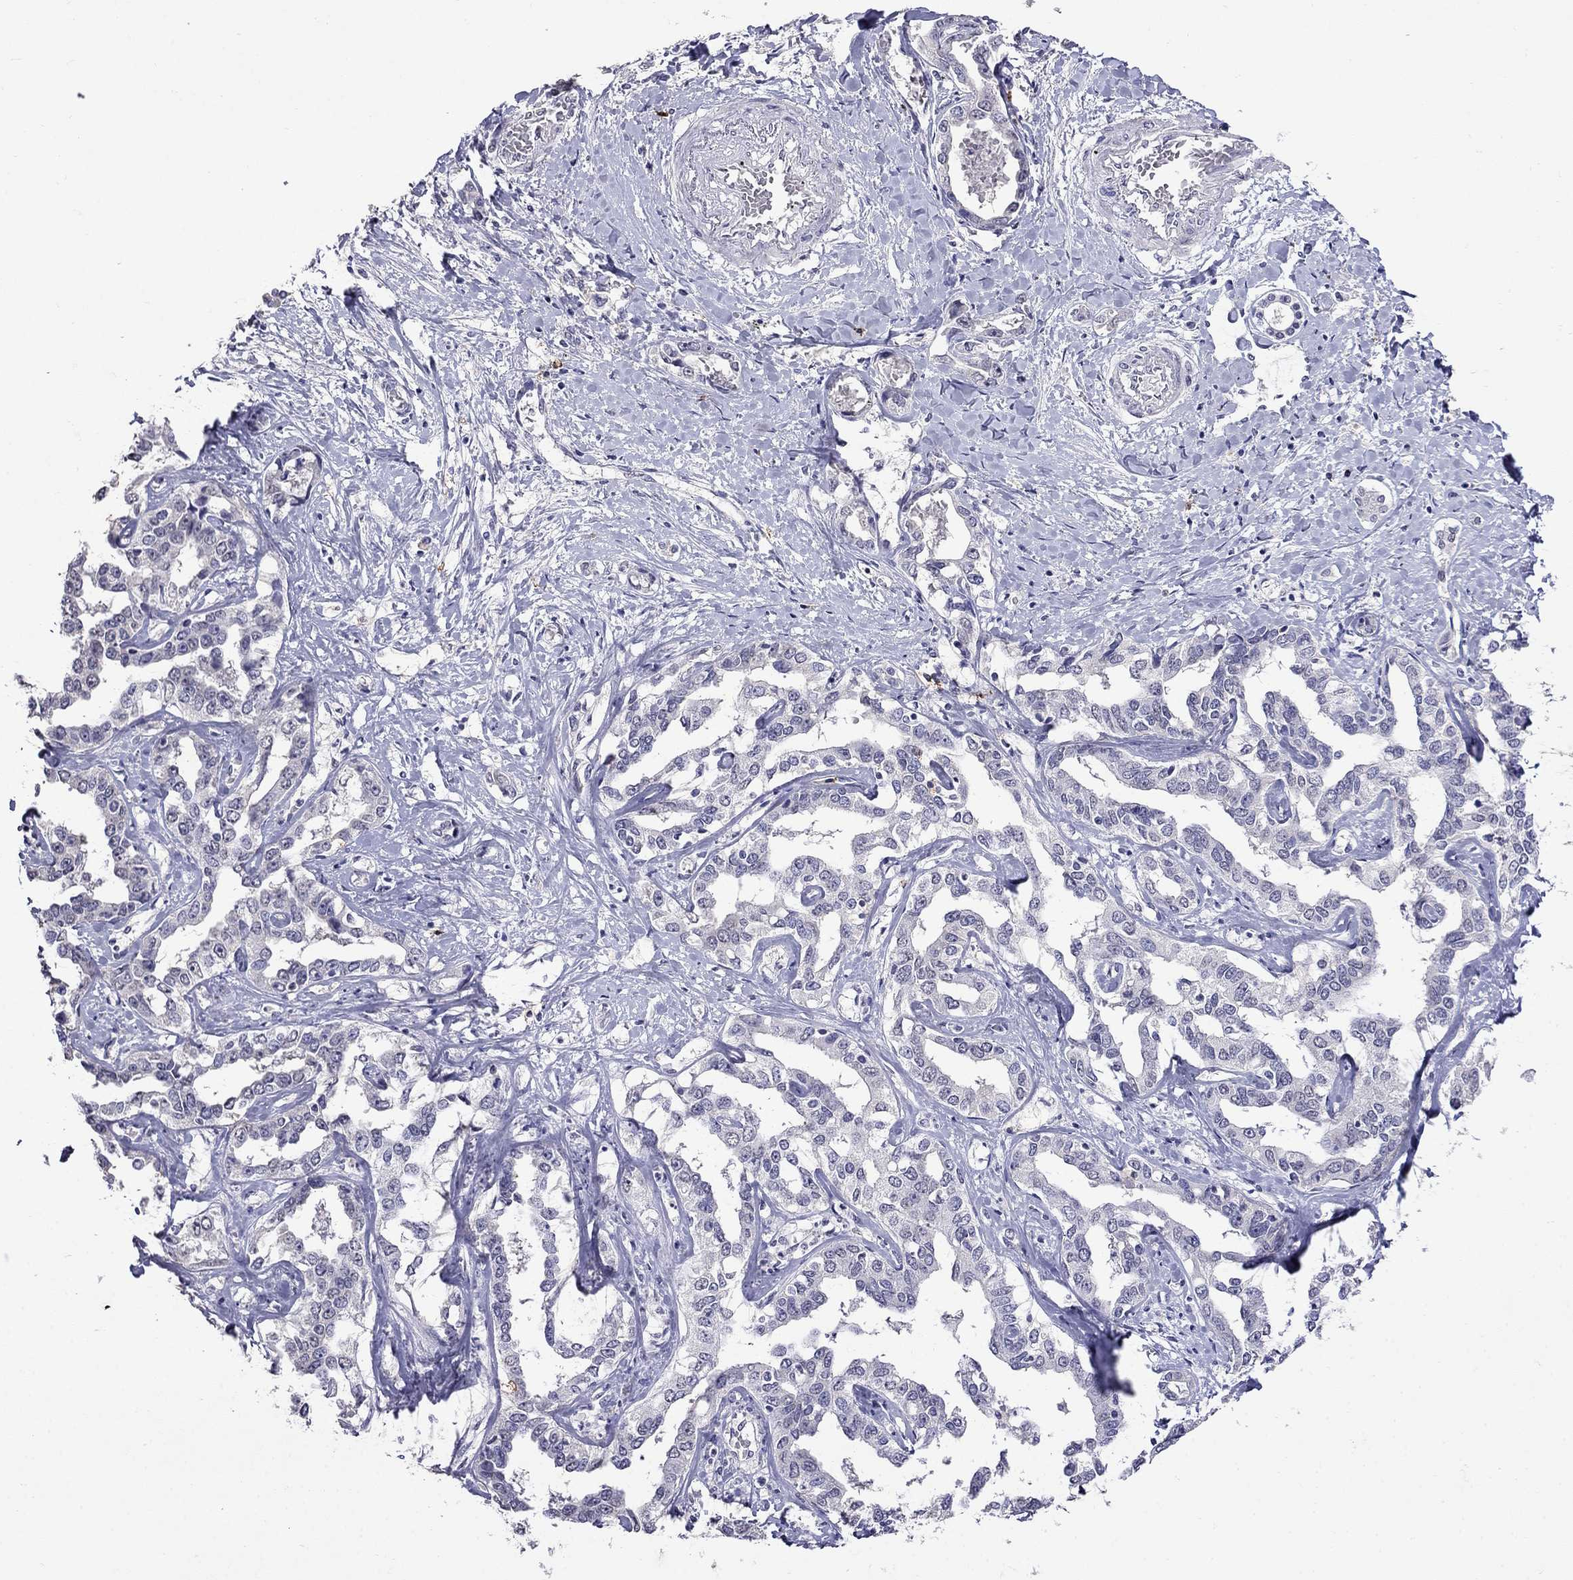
{"staining": {"intensity": "negative", "quantity": "none", "location": "none"}, "tissue": "liver cancer", "cell_type": "Tumor cells", "image_type": "cancer", "snomed": [{"axis": "morphology", "description": "Cholangiocarcinoma"}, {"axis": "topography", "description": "Liver"}], "caption": "Tumor cells show no significant positivity in cholangiocarcinoma (liver).", "gene": "CD8B", "patient": {"sex": "male", "age": 59}}